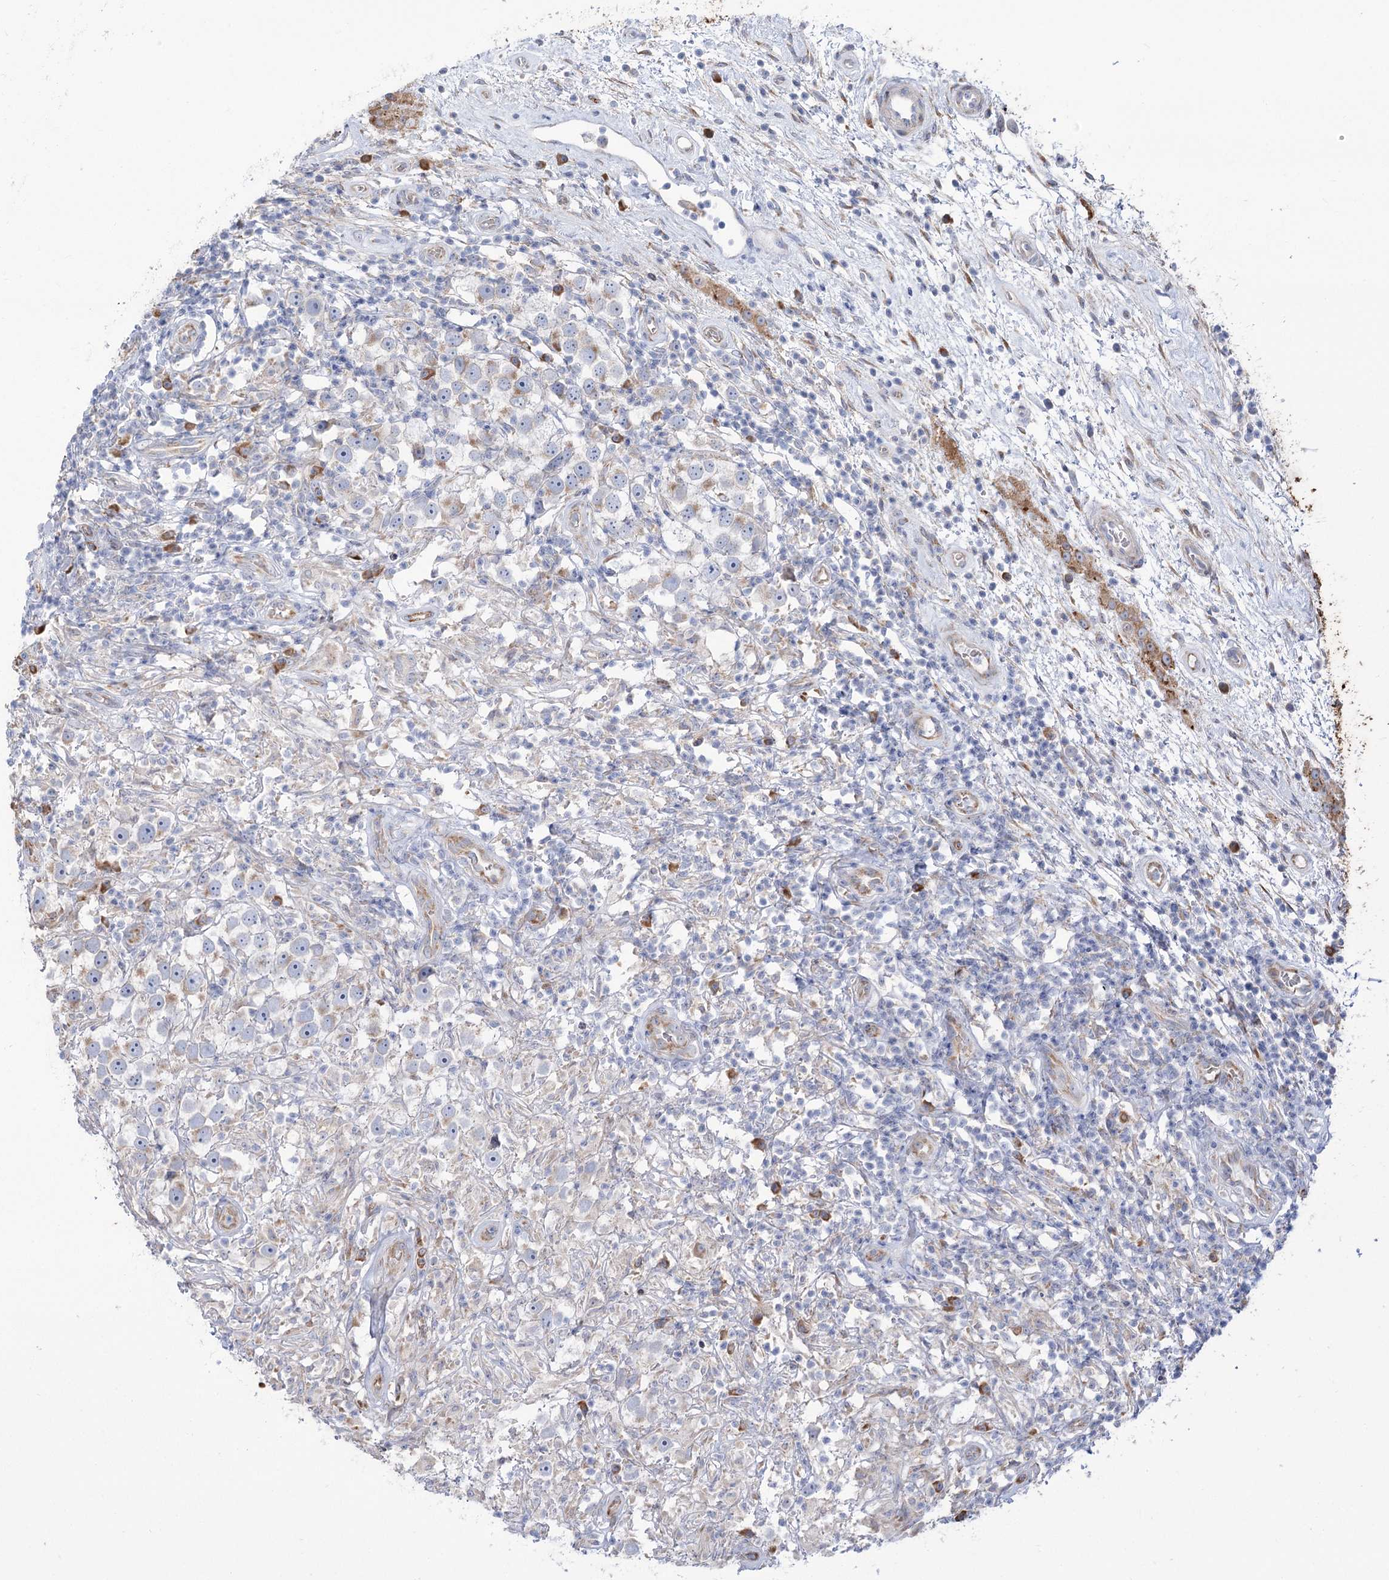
{"staining": {"intensity": "negative", "quantity": "none", "location": "none"}, "tissue": "testis cancer", "cell_type": "Tumor cells", "image_type": "cancer", "snomed": [{"axis": "morphology", "description": "Seminoma, NOS"}, {"axis": "topography", "description": "Testis"}], "caption": "Immunohistochemical staining of testis cancer exhibits no significant expression in tumor cells. (DAB (3,3'-diaminobenzidine) immunohistochemistry (IHC) with hematoxylin counter stain).", "gene": "STT3B", "patient": {"sex": "male", "age": 49}}